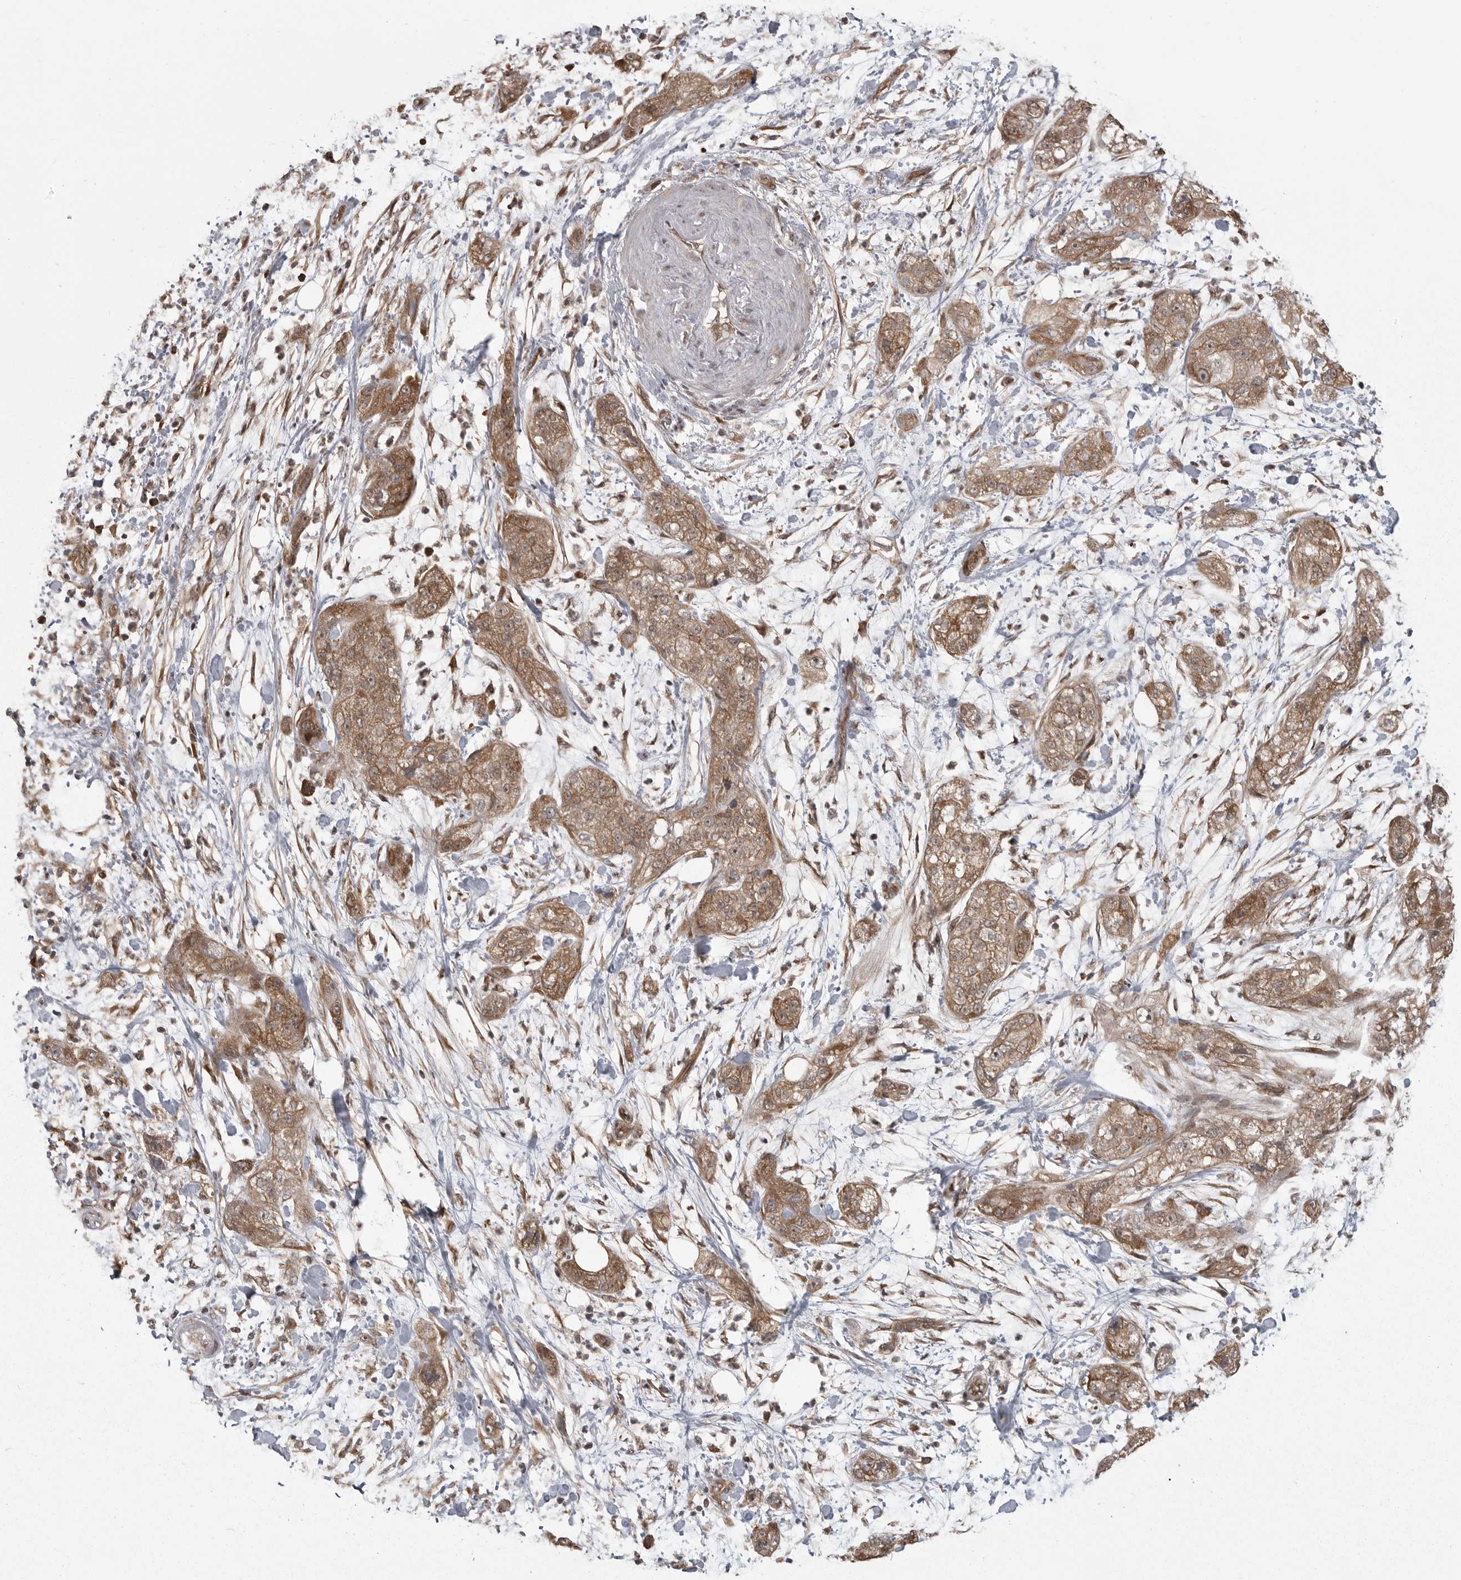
{"staining": {"intensity": "moderate", "quantity": ">75%", "location": "cytoplasmic/membranous"}, "tissue": "pancreatic cancer", "cell_type": "Tumor cells", "image_type": "cancer", "snomed": [{"axis": "morphology", "description": "Adenocarcinoma, NOS"}, {"axis": "topography", "description": "Pancreas"}], "caption": "Adenocarcinoma (pancreatic) stained for a protein (brown) shows moderate cytoplasmic/membranous positive staining in about >75% of tumor cells.", "gene": "DNAJC8", "patient": {"sex": "female", "age": 78}}